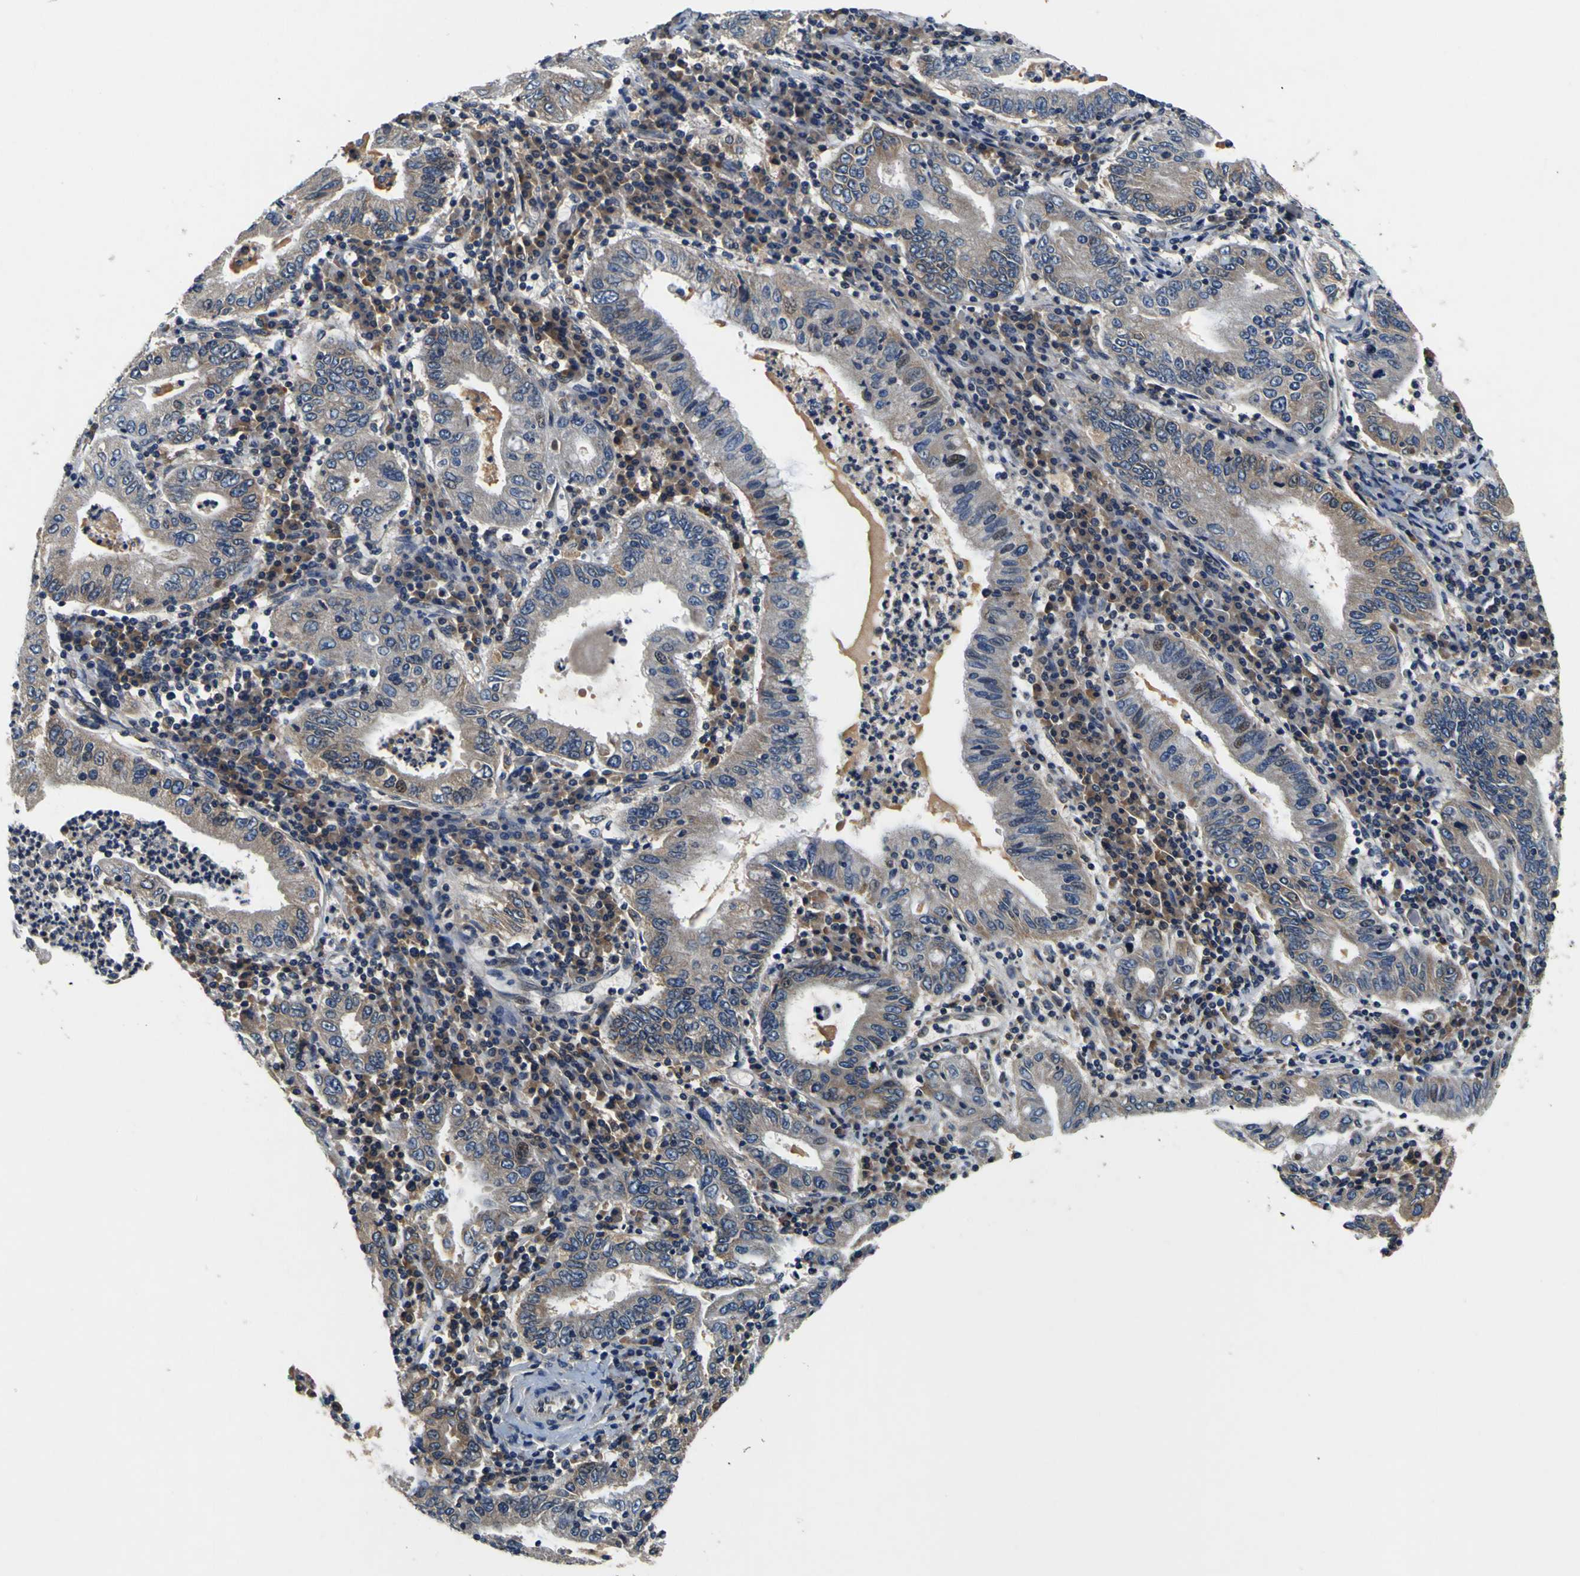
{"staining": {"intensity": "weak", "quantity": "25%-75%", "location": "cytoplasmic/membranous,nuclear"}, "tissue": "stomach cancer", "cell_type": "Tumor cells", "image_type": "cancer", "snomed": [{"axis": "morphology", "description": "Normal tissue, NOS"}, {"axis": "morphology", "description": "Adenocarcinoma, NOS"}, {"axis": "topography", "description": "Esophagus"}, {"axis": "topography", "description": "Stomach, upper"}, {"axis": "topography", "description": "Peripheral nerve tissue"}], "caption": "IHC (DAB (3,3'-diaminobenzidine)) staining of human stomach adenocarcinoma exhibits weak cytoplasmic/membranous and nuclear protein staining in about 25%-75% of tumor cells. (DAB IHC with brightfield microscopy, high magnification).", "gene": "EPHB4", "patient": {"sex": "male", "age": 62}}